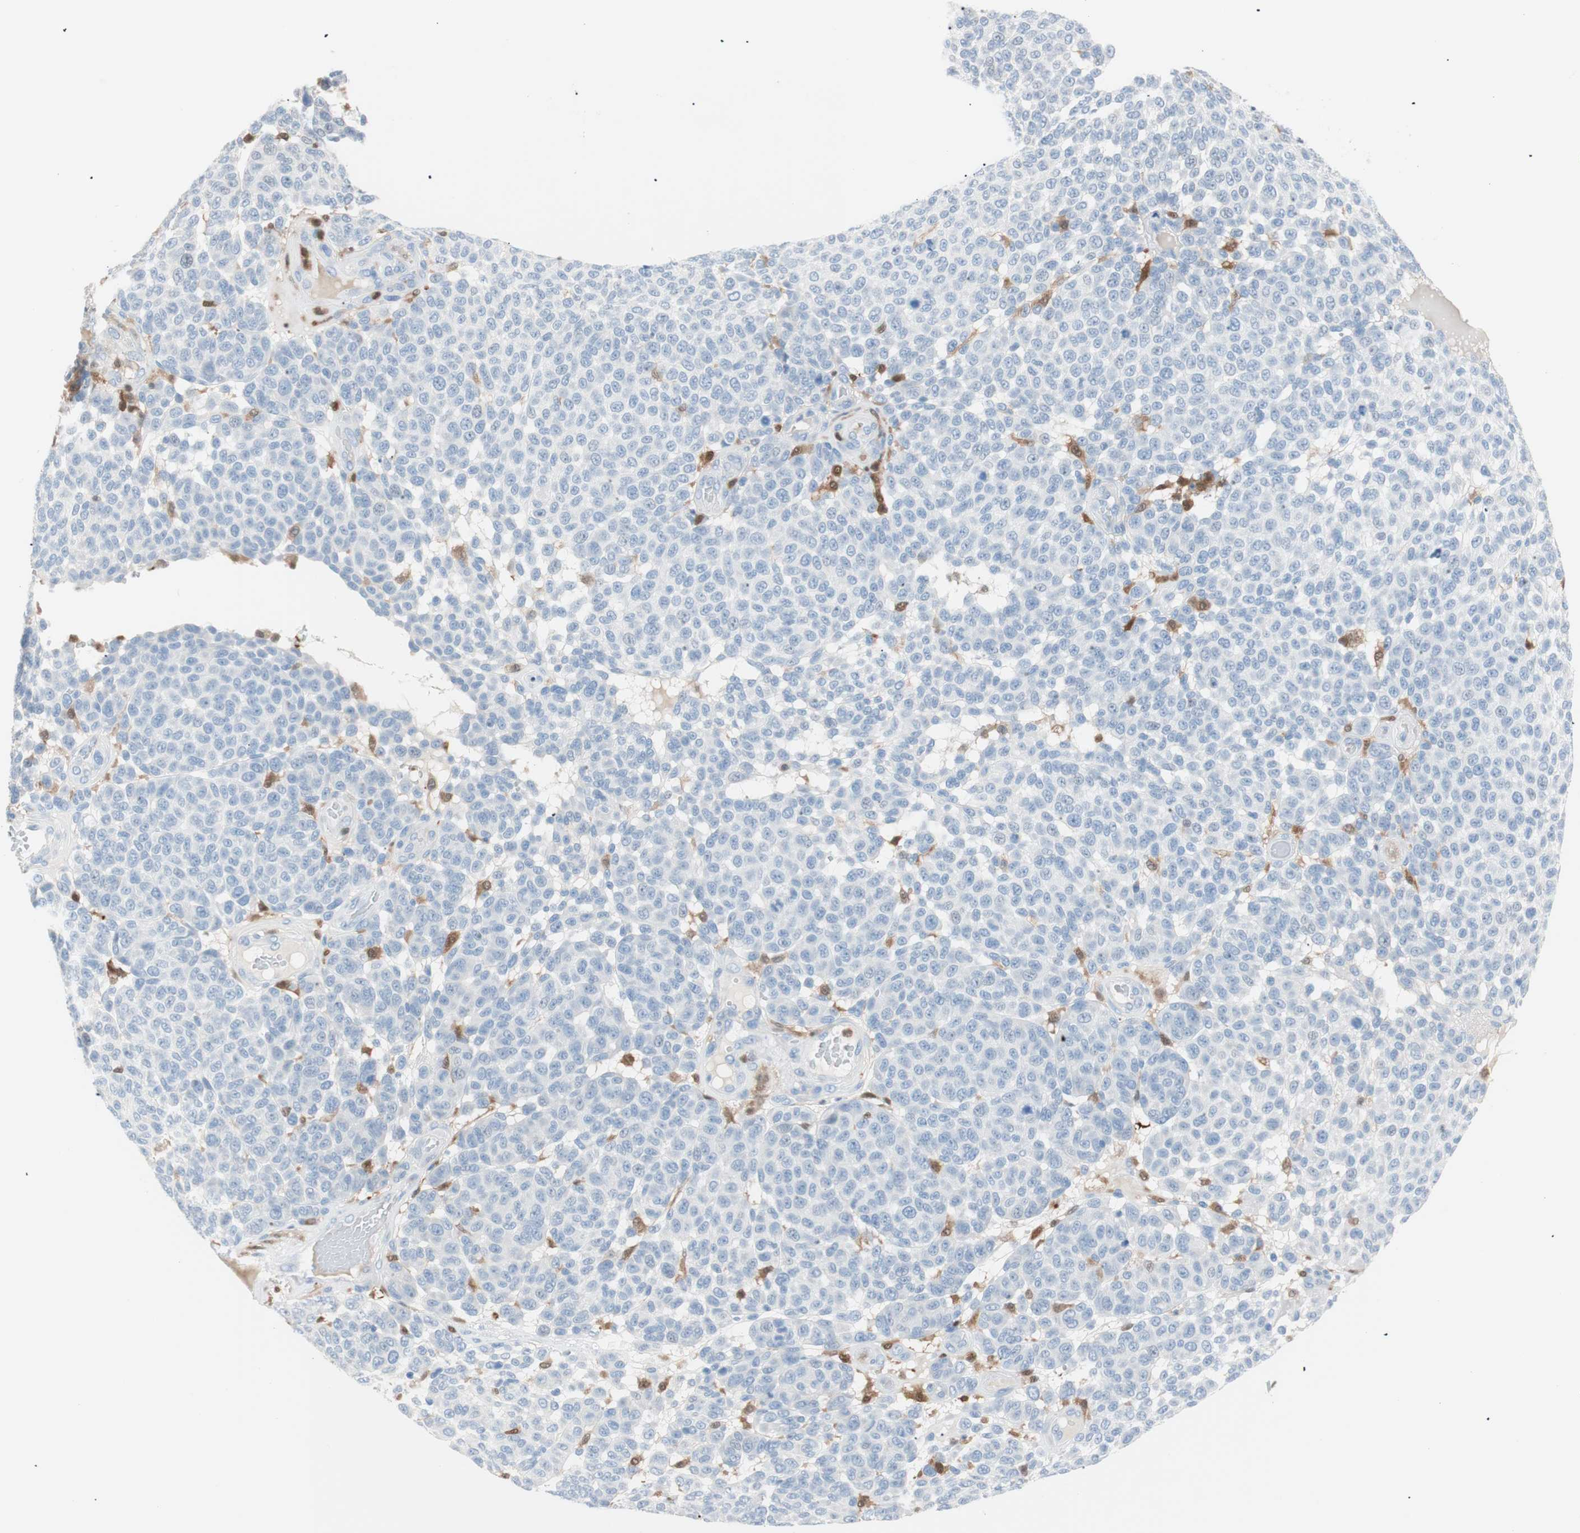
{"staining": {"intensity": "negative", "quantity": "none", "location": "none"}, "tissue": "melanoma", "cell_type": "Tumor cells", "image_type": "cancer", "snomed": [{"axis": "morphology", "description": "Malignant melanoma, NOS"}, {"axis": "topography", "description": "Skin"}], "caption": "High power microscopy photomicrograph of an IHC micrograph of melanoma, revealing no significant expression in tumor cells.", "gene": "IL18", "patient": {"sex": "male", "age": 59}}